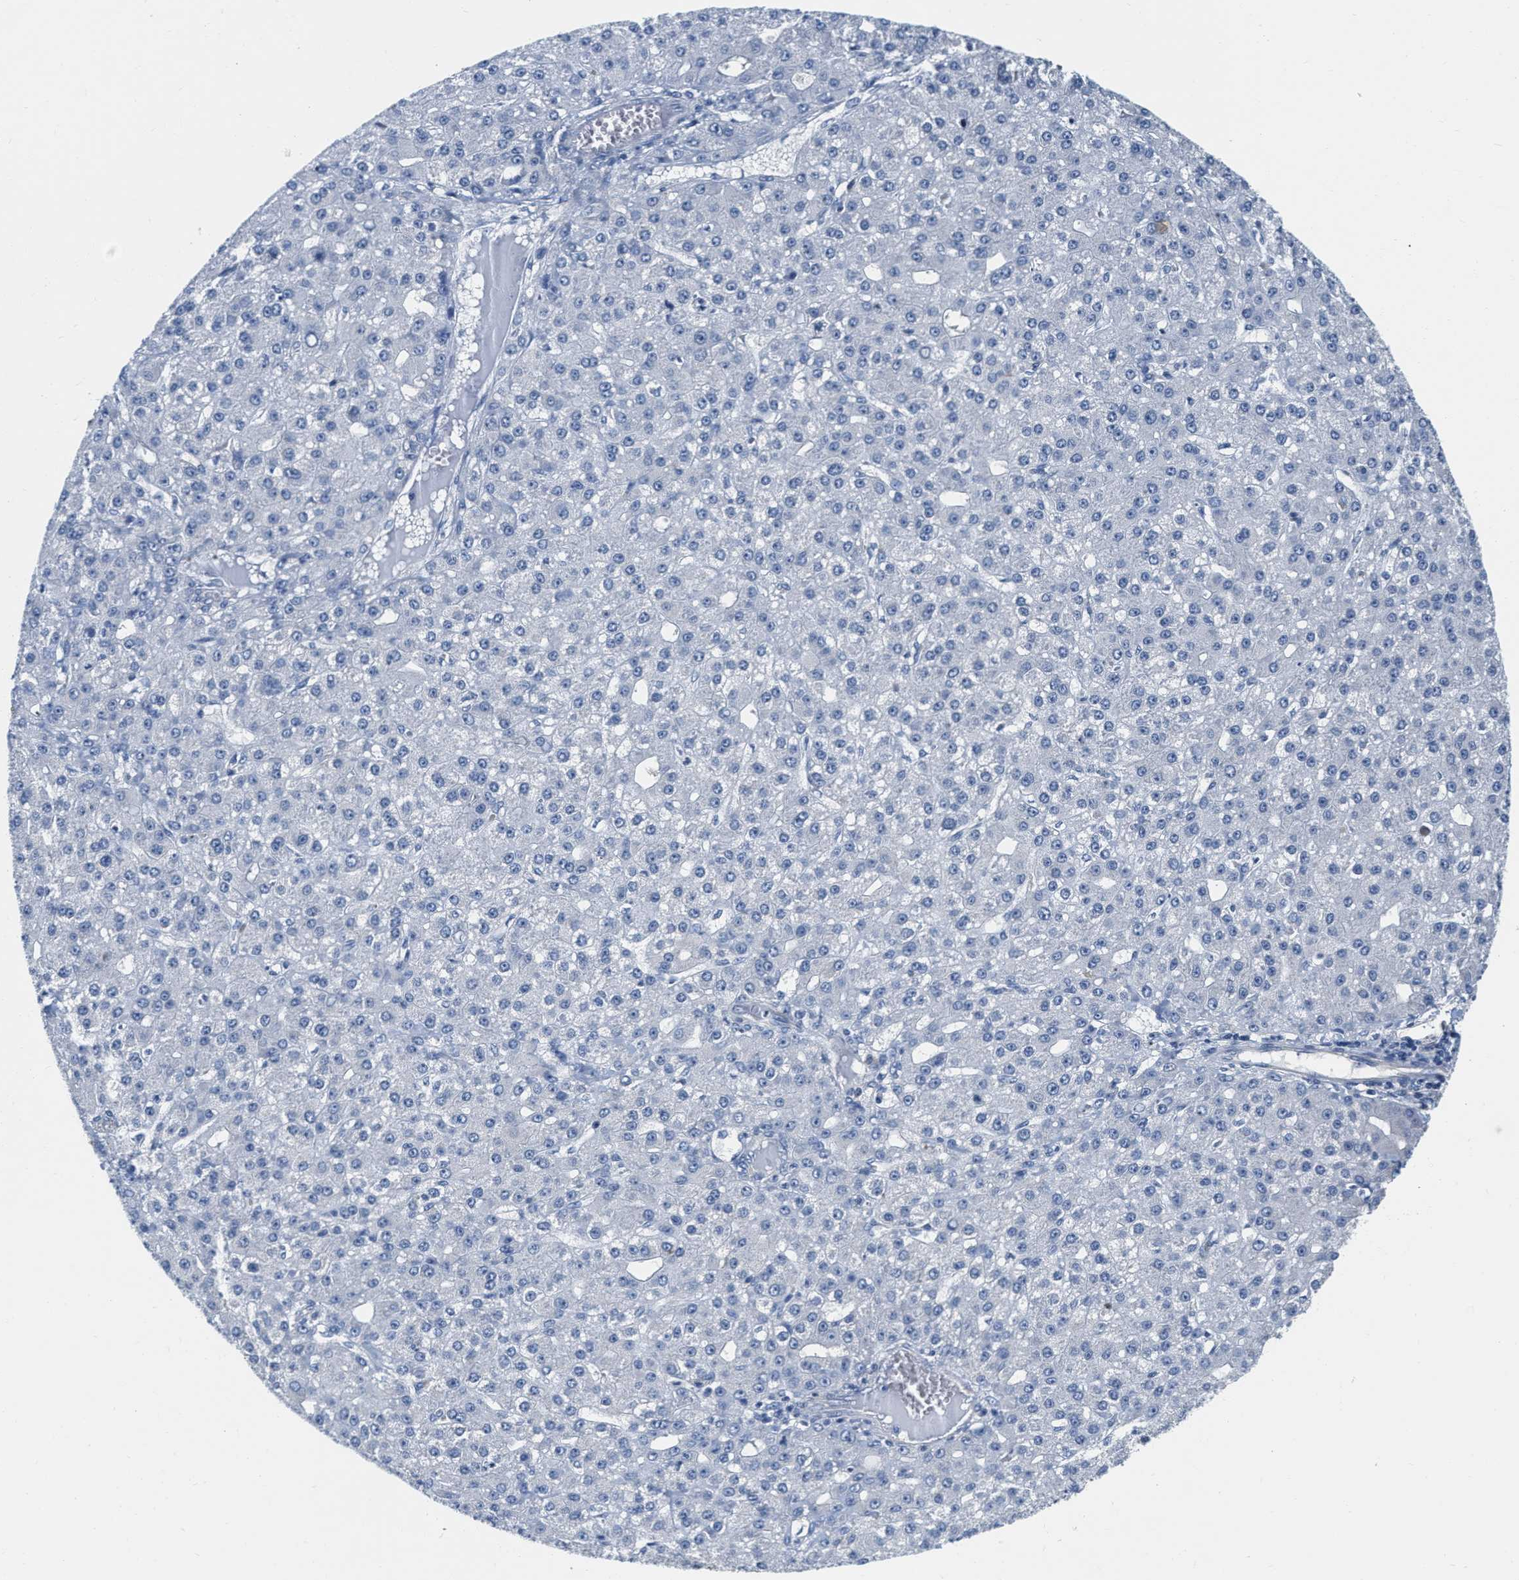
{"staining": {"intensity": "negative", "quantity": "none", "location": "none"}, "tissue": "liver cancer", "cell_type": "Tumor cells", "image_type": "cancer", "snomed": [{"axis": "morphology", "description": "Carcinoma, Hepatocellular, NOS"}, {"axis": "topography", "description": "Liver"}], "caption": "There is no significant expression in tumor cells of liver cancer.", "gene": "EIF2AK2", "patient": {"sex": "male", "age": 67}}